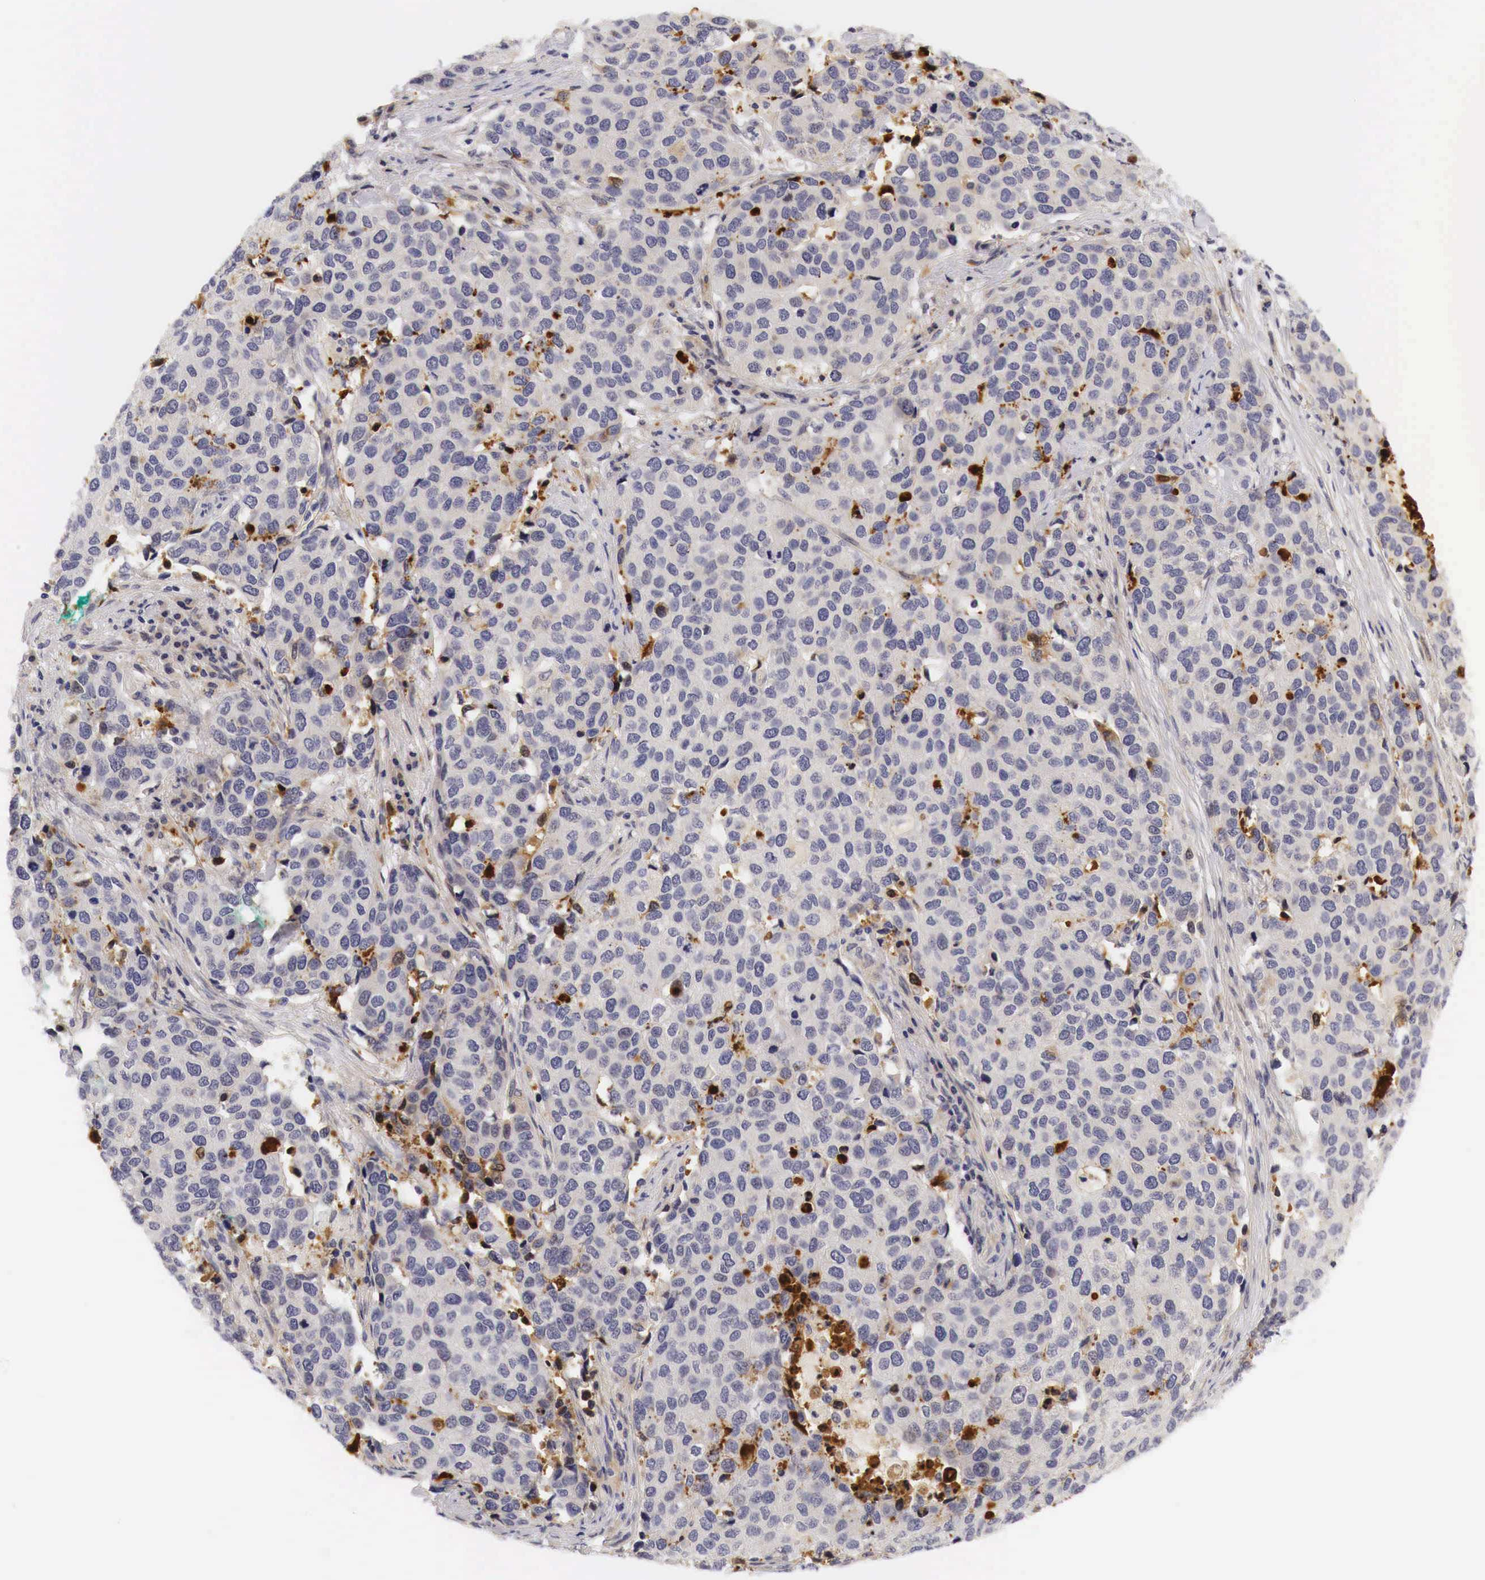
{"staining": {"intensity": "moderate", "quantity": "<25%", "location": "cytoplasmic/membranous"}, "tissue": "cervical cancer", "cell_type": "Tumor cells", "image_type": "cancer", "snomed": [{"axis": "morphology", "description": "Squamous cell carcinoma, NOS"}, {"axis": "topography", "description": "Cervix"}], "caption": "About <25% of tumor cells in cervical cancer (squamous cell carcinoma) show moderate cytoplasmic/membranous protein staining as visualized by brown immunohistochemical staining.", "gene": "CASP3", "patient": {"sex": "female", "age": 54}}